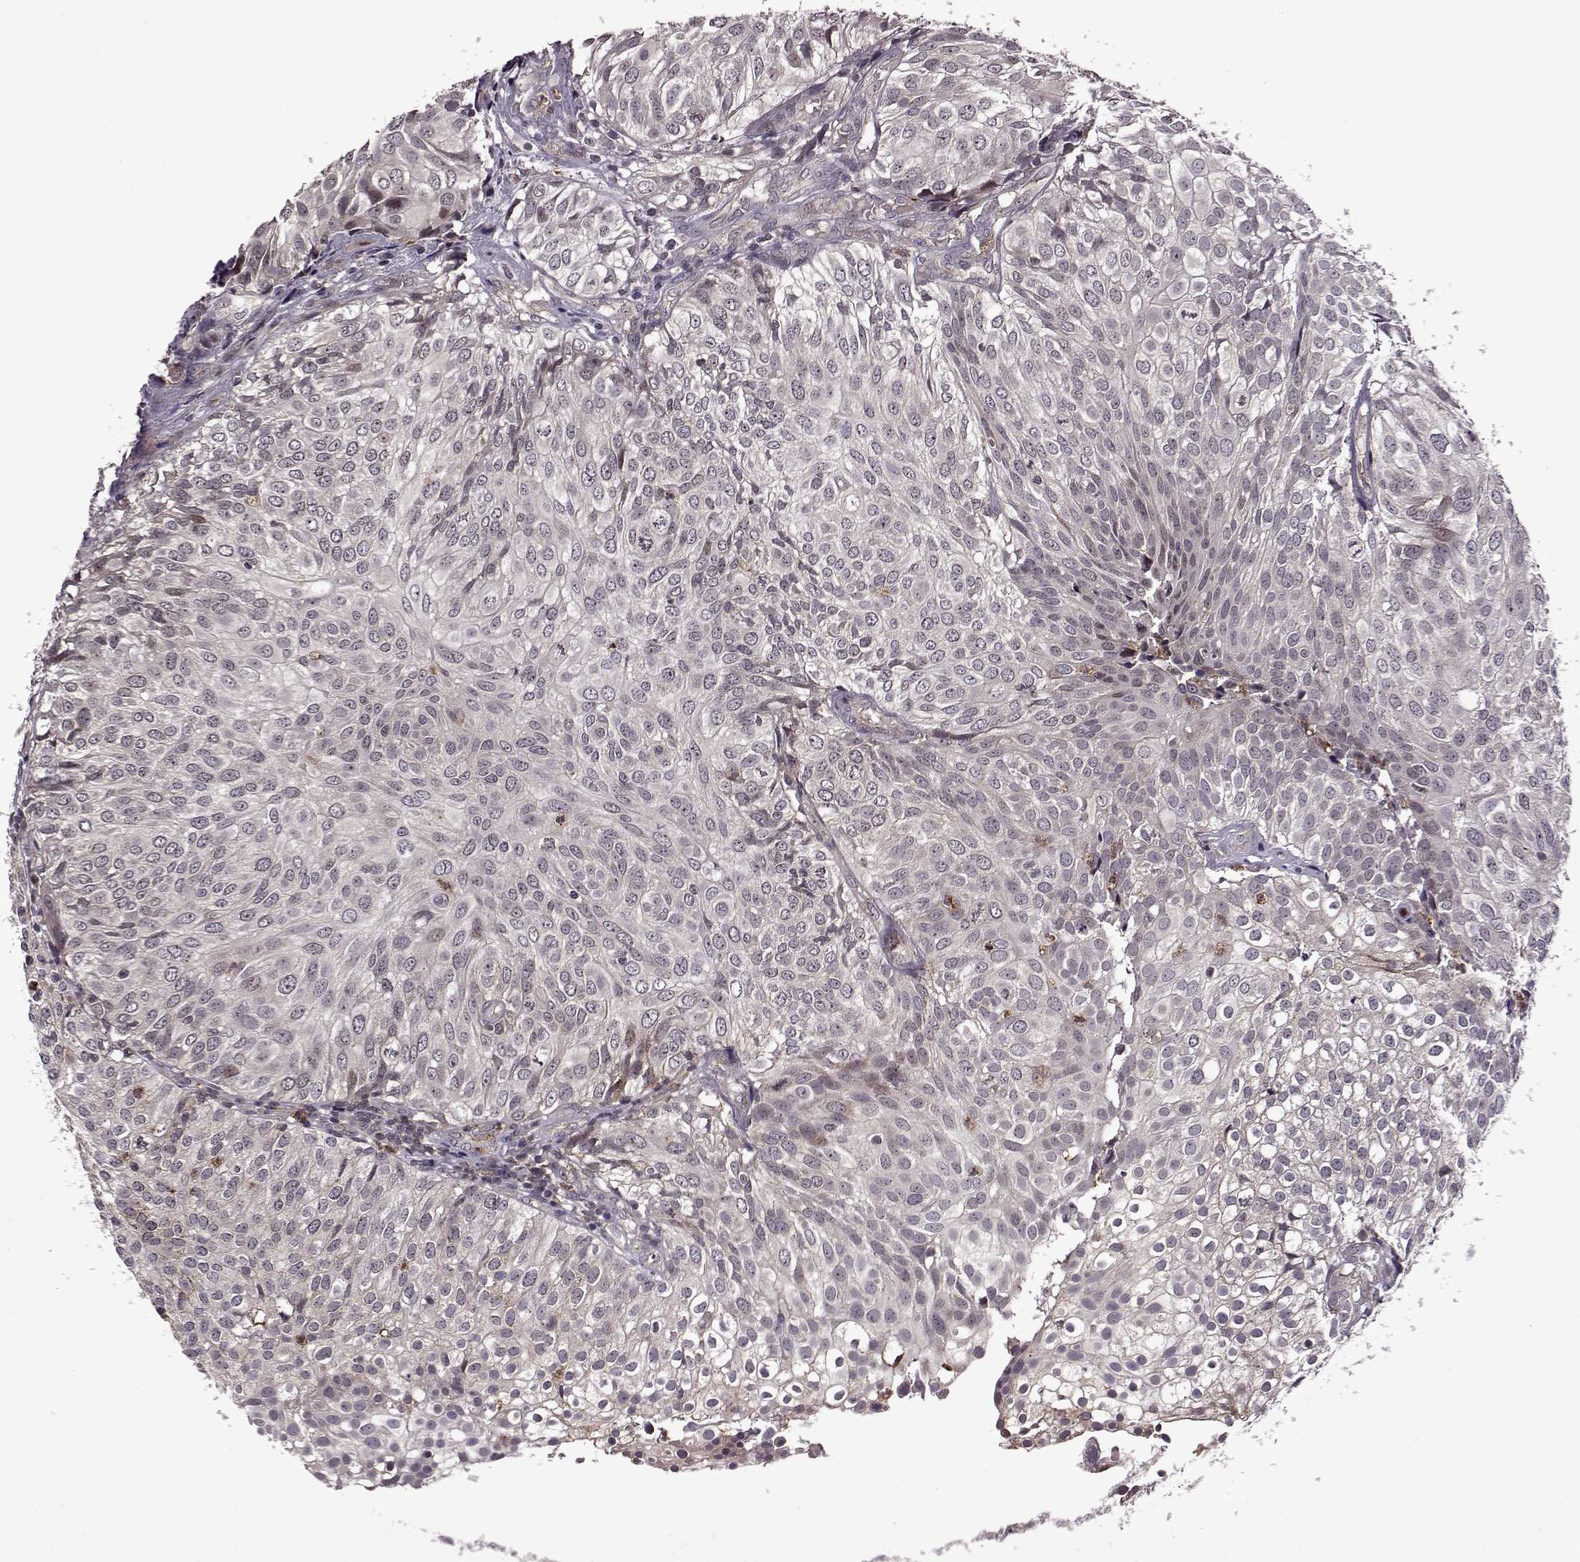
{"staining": {"intensity": "negative", "quantity": "none", "location": "none"}, "tissue": "urothelial cancer", "cell_type": "Tumor cells", "image_type": "cancer", "snomed": [{"axis": "morphology", "description": "Urothelial carcinoma, High grade"}, {"axis": "topography", "description": "Urinary bladder"}], "caption": "An immunohistochemistry (IHC) image of urothelial cancer is shown. There is no staining in tumor cells of urothelial cancer.", "gene": "TRMU", "patient": {"sex": "female", "age": 79}}